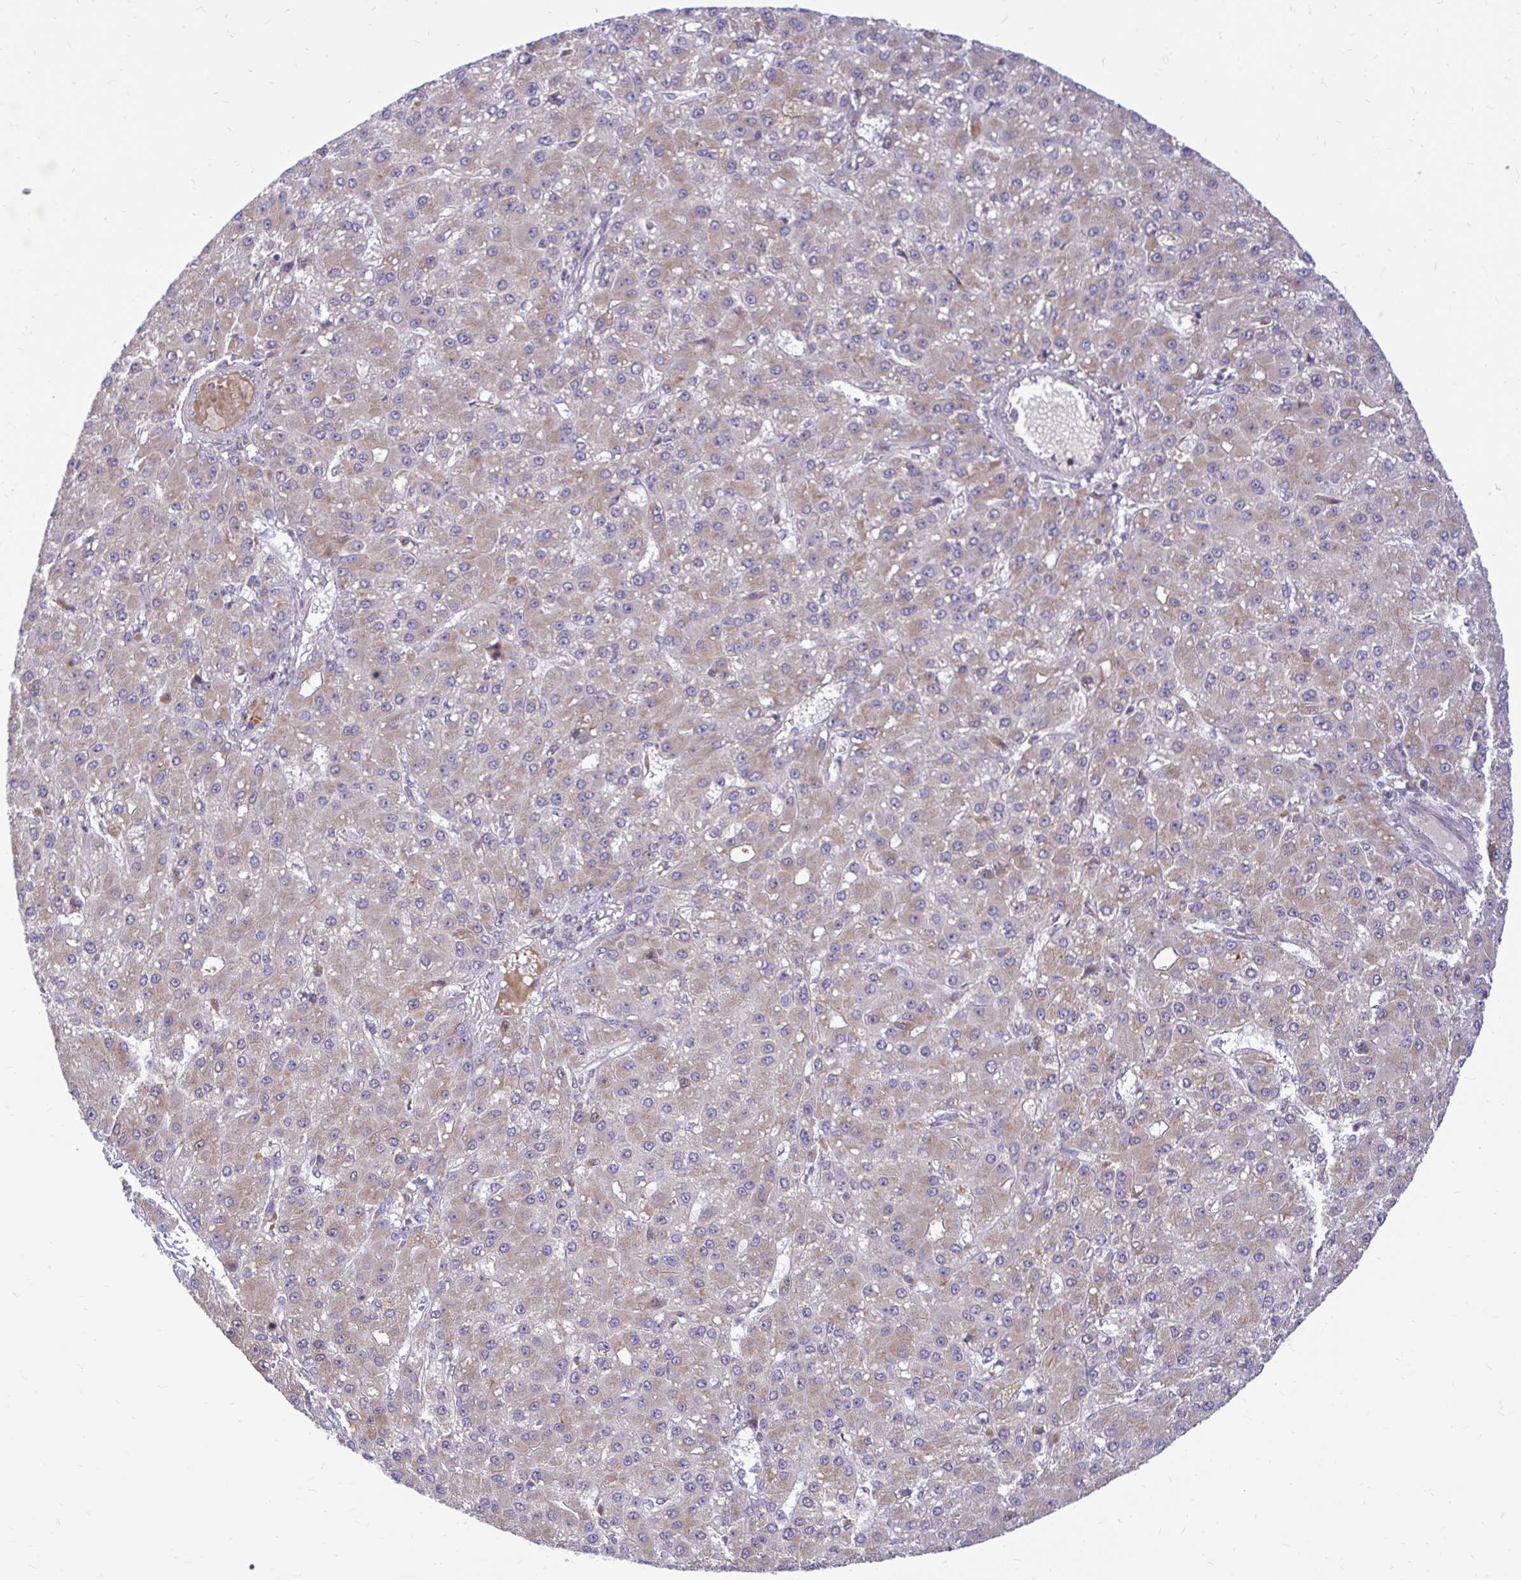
{"staining": {"intensity": "weak", "quantity": ">75%", "location": "cytoplasmic/membranous"}, "tissue": "liver cancer", "cell_type": "Tumor cells", "image_type": "cancer", "snomed": [{"axis": "morphology", "description": "Carcinoma, Hepatocellular, NOS"}, {"axis": "topography", "description": "Liver"}], "caption": "Weak cytoplasmic/membranous protein positivity is appreciated in about >75% of tumor cells in hepatocellular carcinoma (liver).", "gene": "VTI1B", "patient": {"sex": "male", "age": 67}}